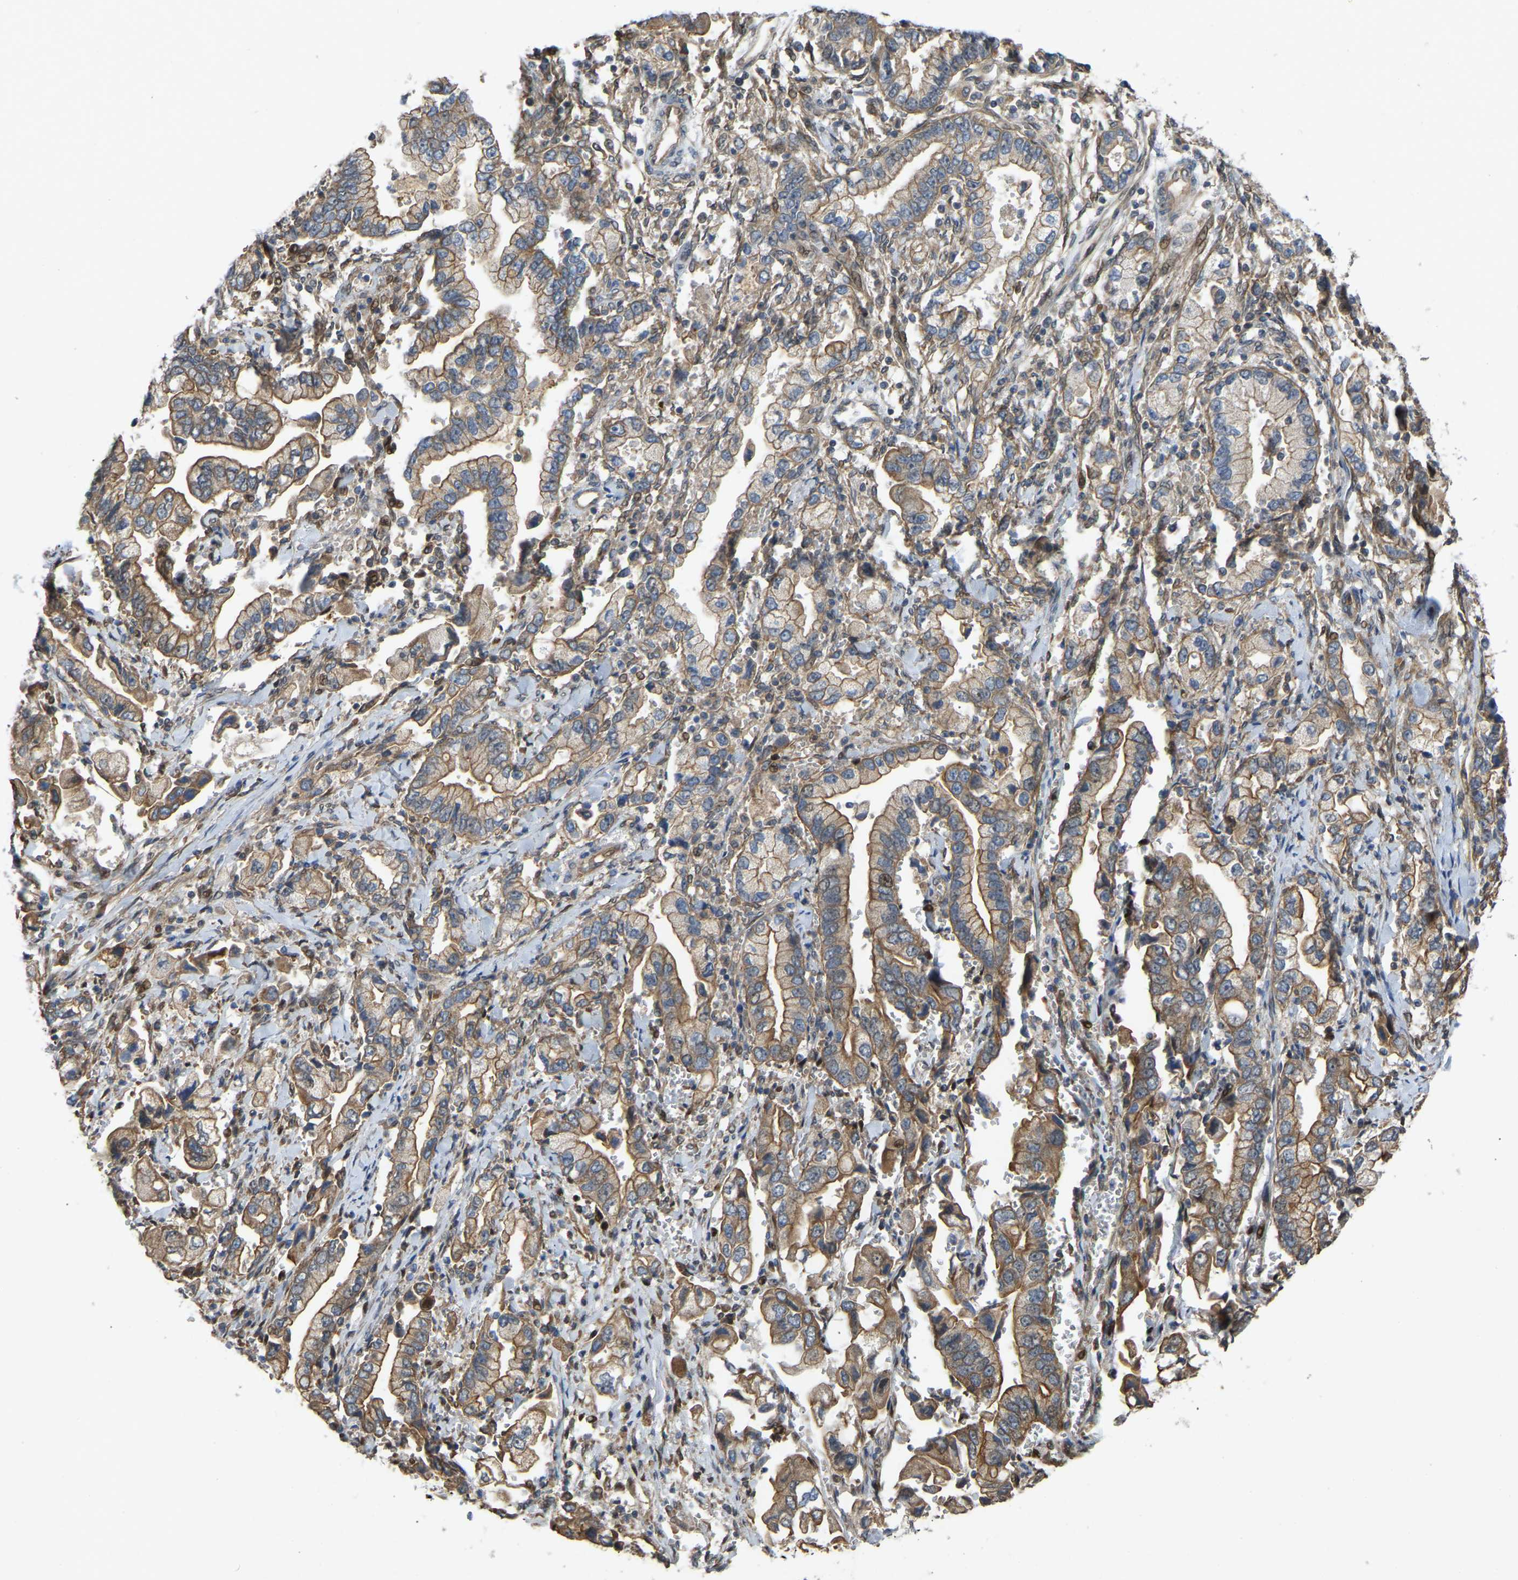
{"staining": {"intensity": "moderate", "quantity": ">75%", "location": "cytoplasmic/membranous"}, "tissue": "stomach cancer", "cell_type": "Tumor cells", "image_type": "cancer", "snomed": [{"axis": "morphology", "description": "Normal tissue, NOS"}, {"axis": "morphology", "description": "Adenocarcinoma, NOS"}, {"axis": "topography", "description": "Stomach"}], "caption": "Stomach cancer (adenocarcinoma) stained with DAB (3,3'-diaminobenzidine) immunohistochemistry (IHC) displays medium levels of moderate cytoplasmic/membranous staining in approximately >75% of tumor cells.", "gene": "C21orf91", "patient": {"sex": "male", "age": 62}}